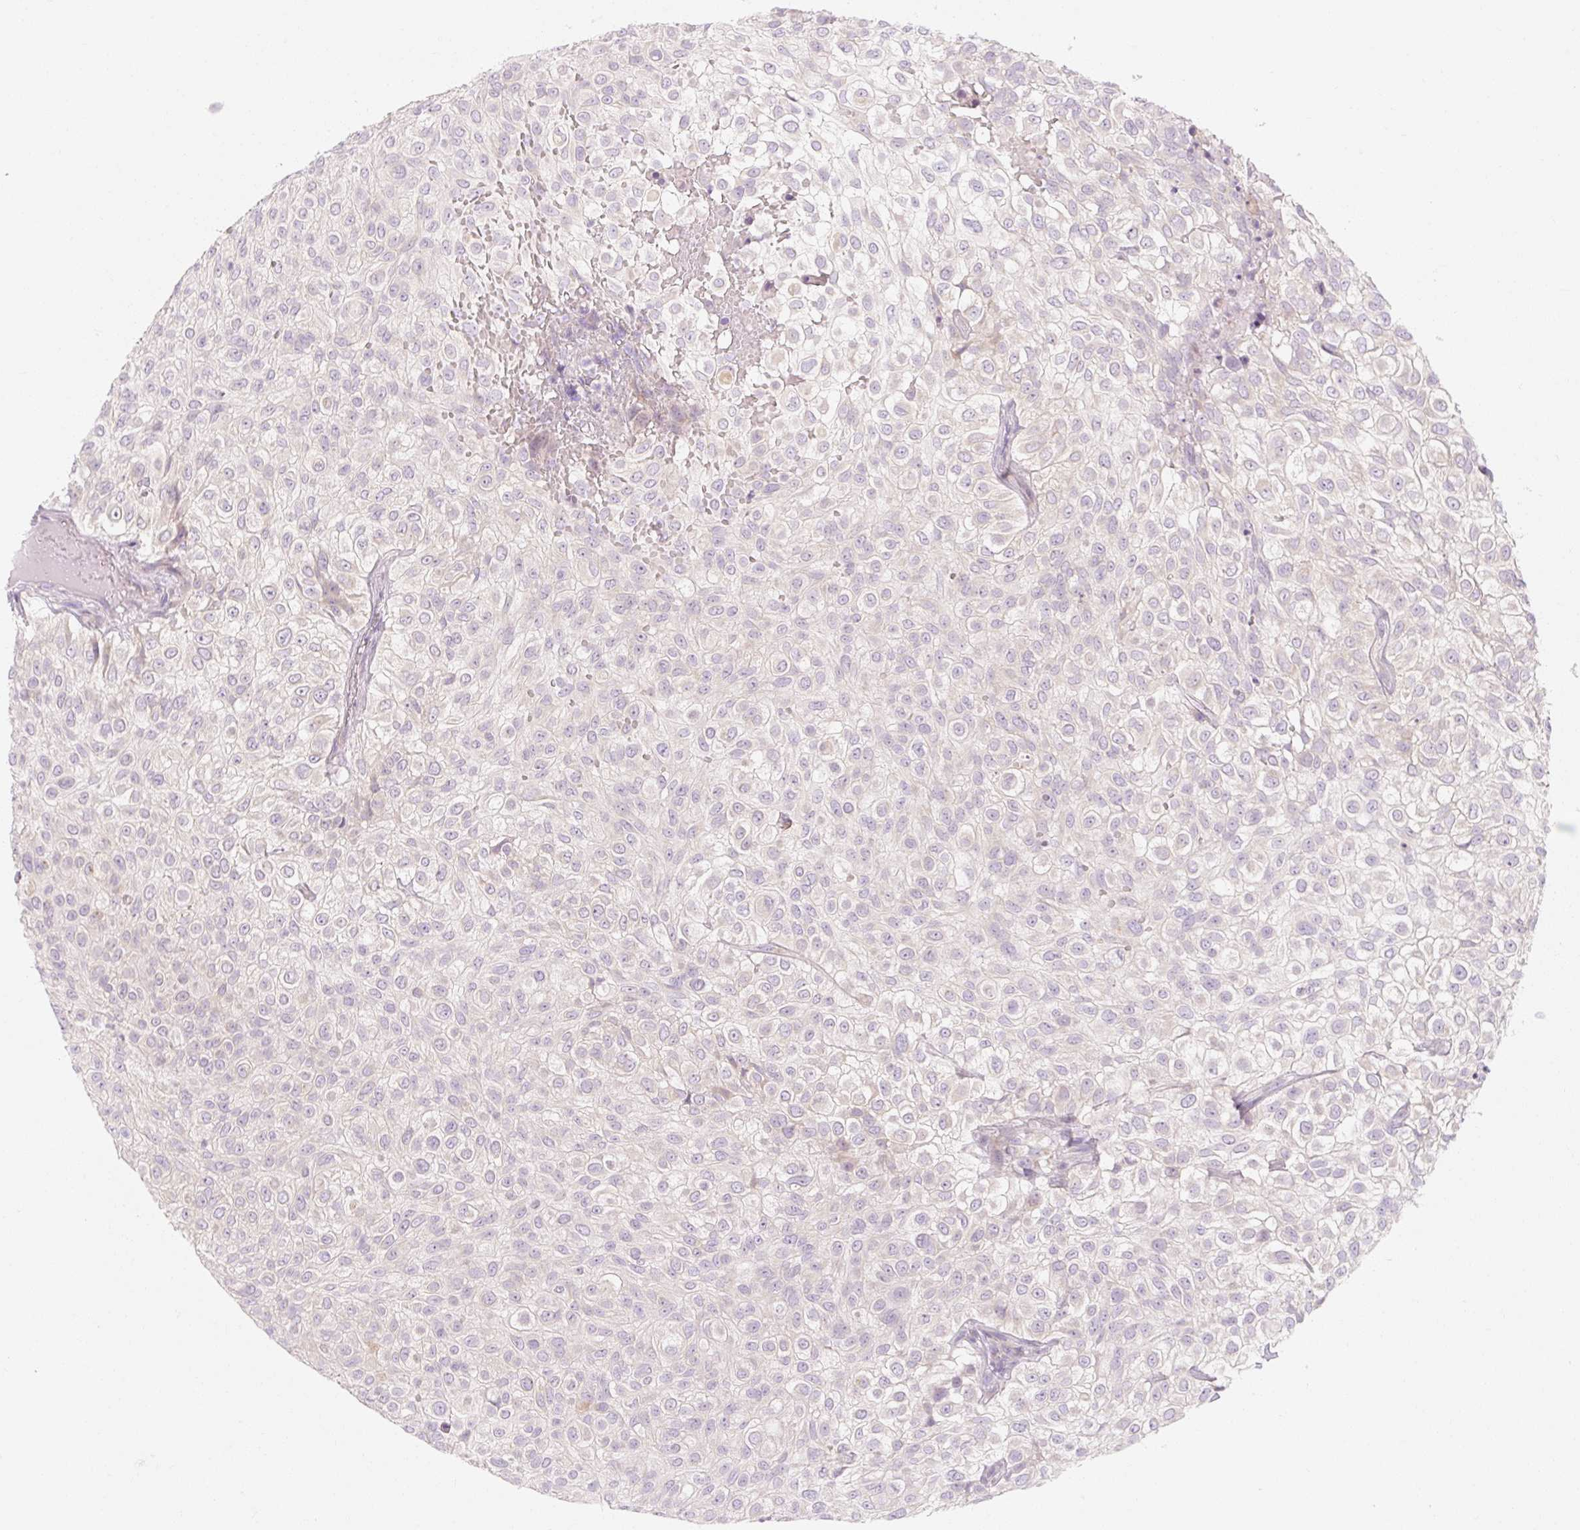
{"staining": {"intensity": "negative", "quantity": "none", "location": "none"}, "tissue": "urothelial cancer", "cell_type": "Tumor cells", "image_type": "cancer", "snomed": [{"axis": "morphology", "description": "Urothelial carcinoma, High grade"}, {"axis": "topography", "description": "Urinary bladder"}], "caption": "High power microscopy image of an immunohistochemistry (IHC) photomicrograph of urothelial cancer, revealing no significant staining in tumor cells.", "gene": "MYO1D", "patient": {"sex": "male", "age": 56}}